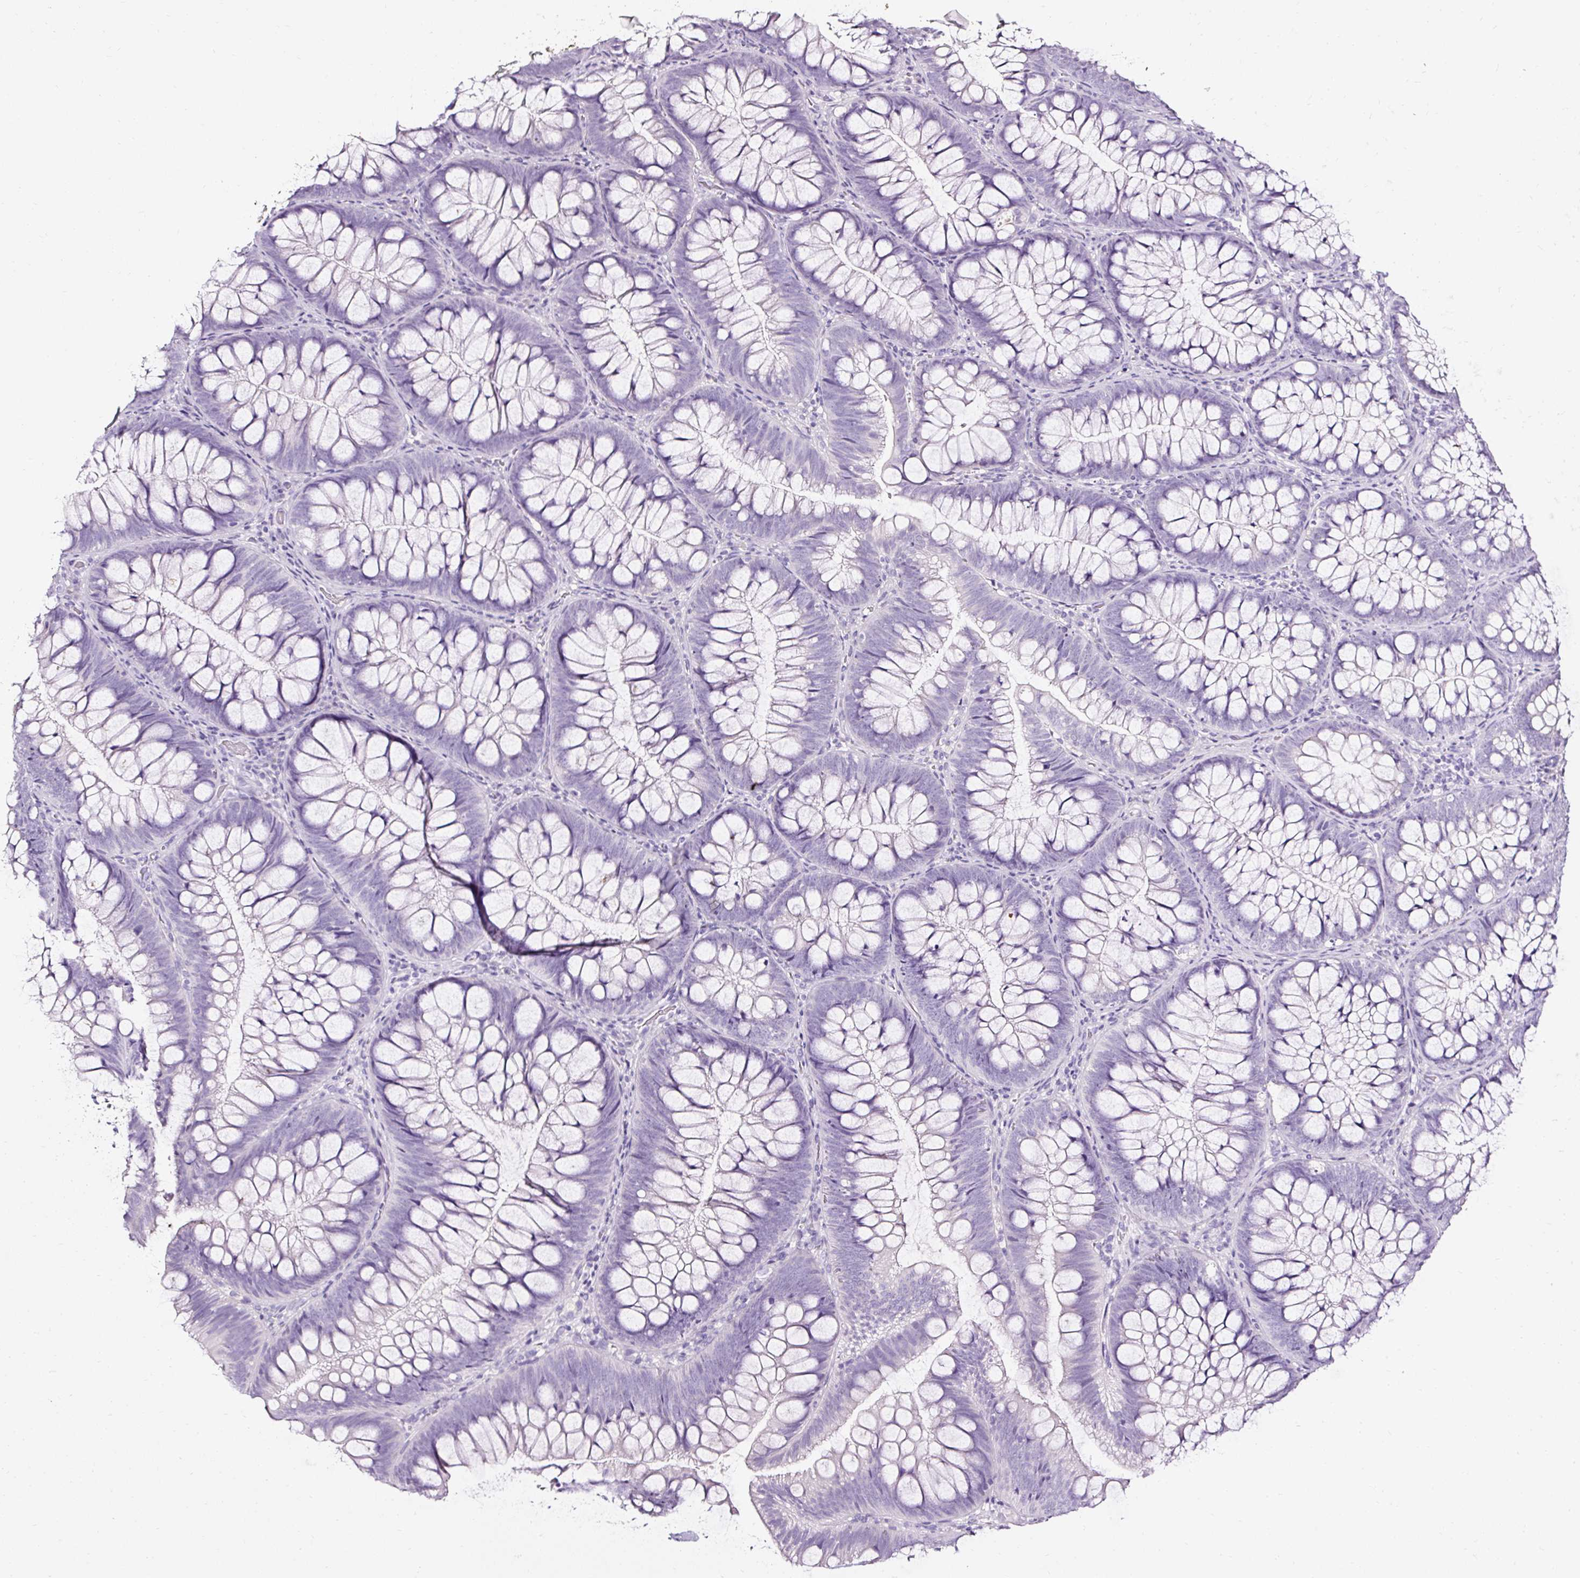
{"staining": {"intensity": "negative", "quantity": "none", "location": "none"}, "tissue": "colon", "cell_type": "Endothelial cells", "image_type": "normal", "snomed": [{"axis": "morphology", "description": "Normal tissue, NOS"}, {"axis": "morphology", "description": "Adenoma, NOS"}, {"axis": "topography", "description": "Soft tissue"}, {"axis": "topography", "description": "Colon"}], "caption": "Colon stained for a protein using immunohistochemistry reveals no positivity endothelial cells.", "gene": "SLC7A8", "patient": {"sex": "male", "age": 47}}